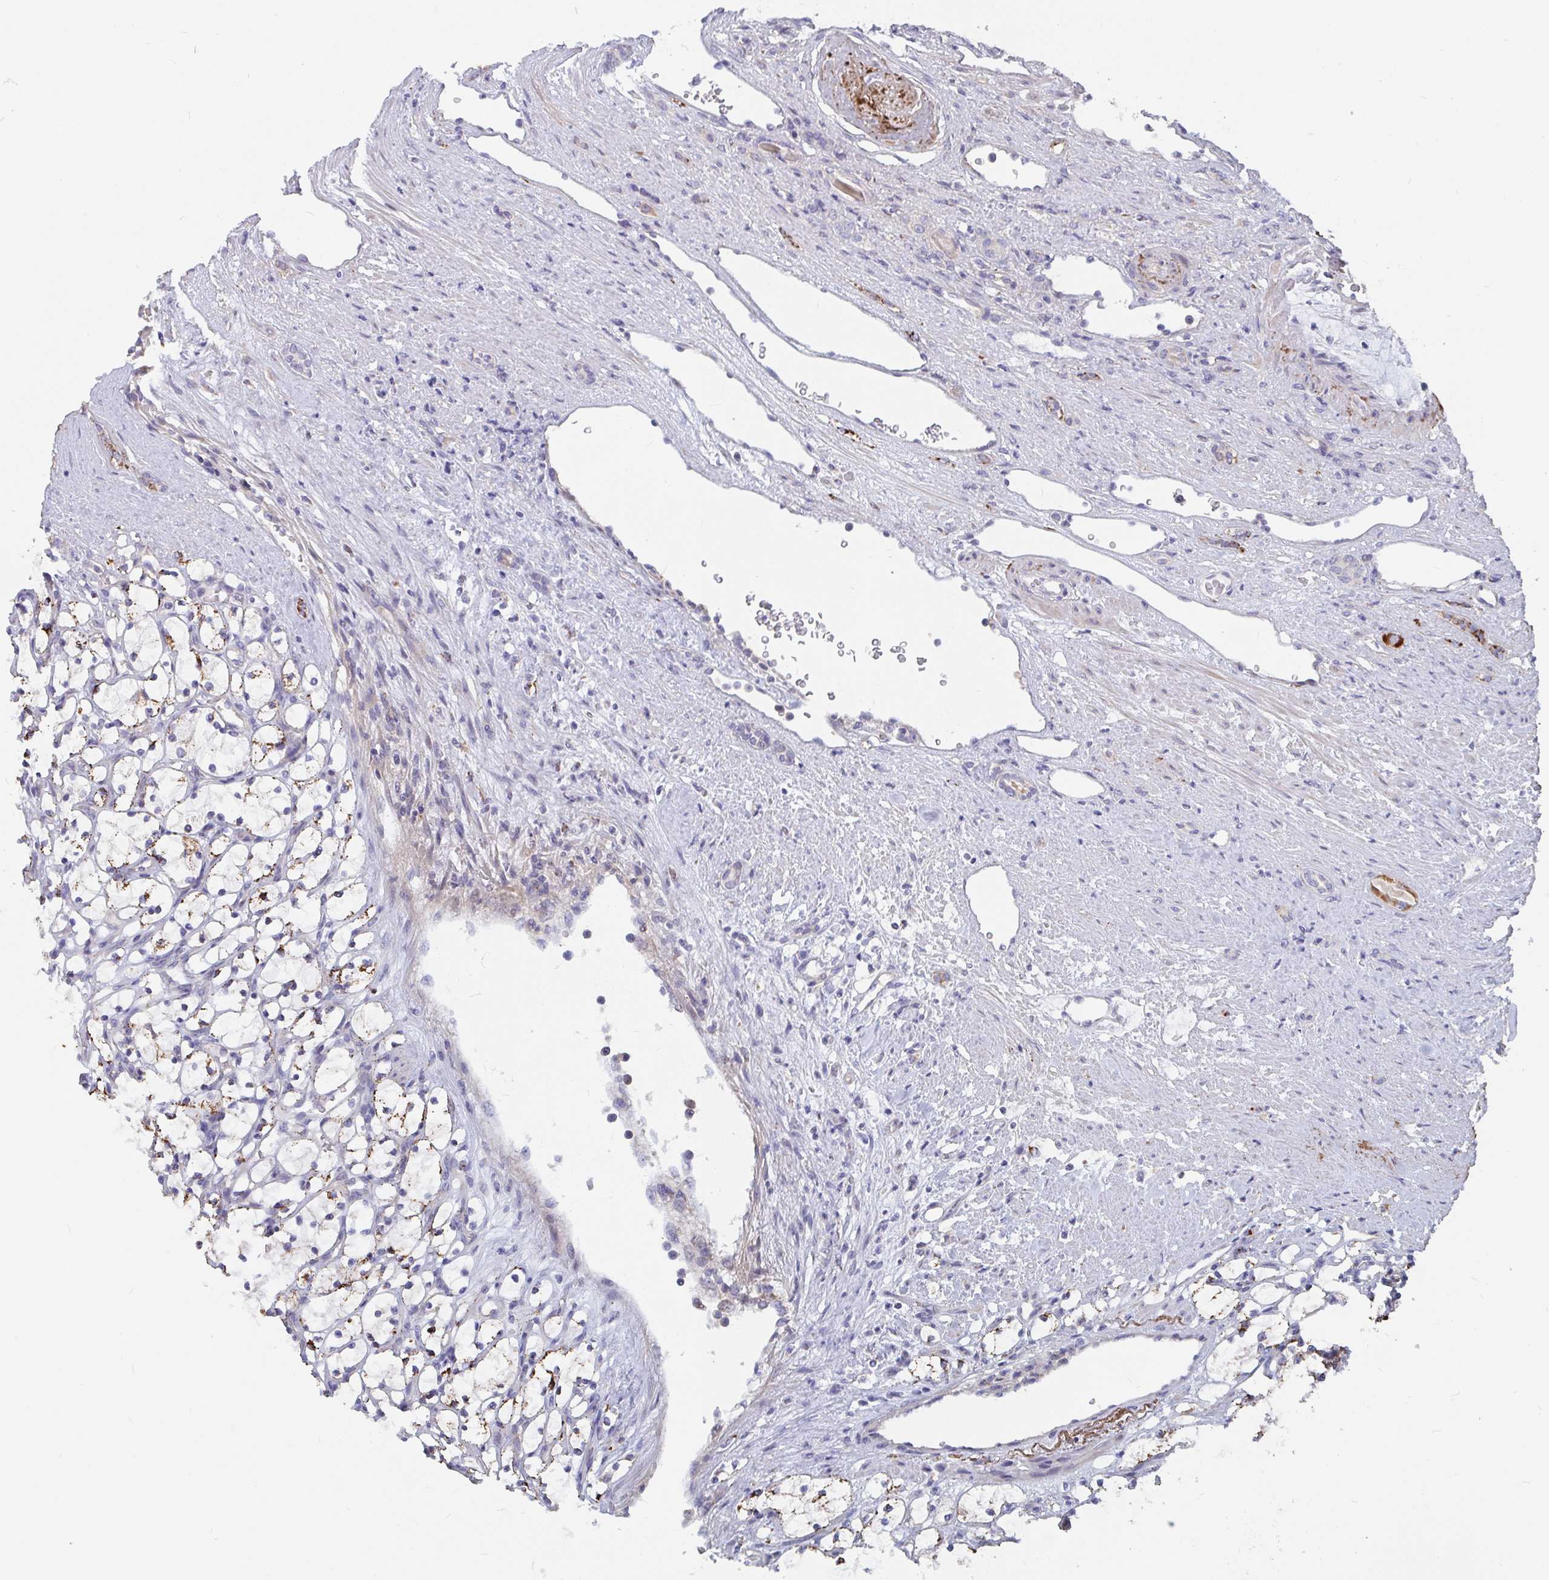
{"staining": {"intensity": "moderate", "quantity": "25%-75%", "location": "cytoplasmic/membranous"}, "tissue": "renal cancer", "cell_type": "Tumor cells", "image_type": "cancer", "snomed": [{"axis": "morphology", "description": "Adenocarcinoma, NOS"}, {"axis": "topography", "description": "Kidney"}], "caption": "Moderate cytoplasmic/membranous protein positivity is appreciated in approximately 25%-75% of tumor cells in renal cancer (adenocarcinoma).", "gene": "FAM156B", "patient": {"sex": "female", "age": 69}}